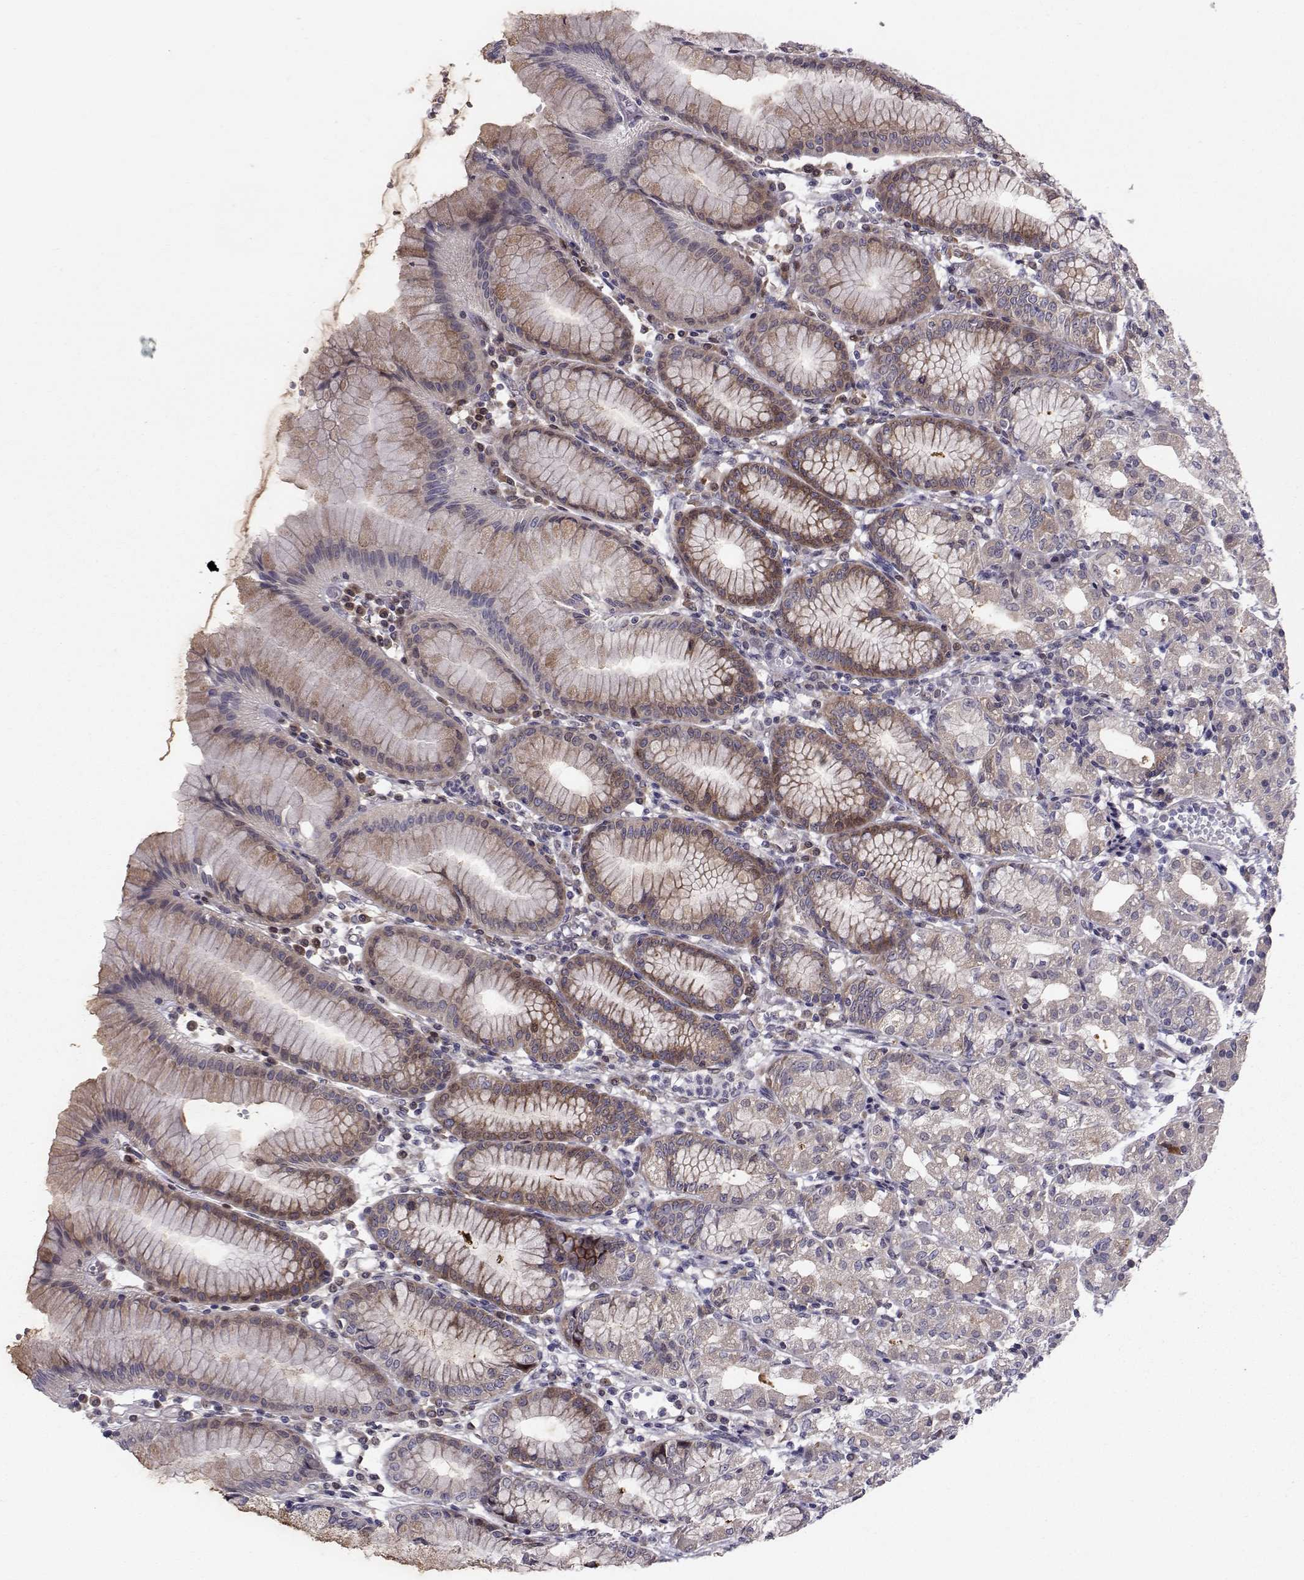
{"staining": {"intensity": "moderate", "quantity": "<25%", "location": "cytoplasmic/membranous"}, "tissue": "stomach", "cell_type": "Glandular cells", "image_type": "normal", "snomed": [{"axis": "morphology", "description": "Normal tissue, NOS"}, {"axis": "topography", "description": "Skeletal muscle"}, {"axis": "topography", "description": "Stomach"}], "caption": "Brown immunohistochemical staining in unremarkable human stomach shows moderate cytoplasmic/membranous staining in about <25% of glandular cells.", "gene": "HSP90AB1", "patient": {"sex": "female", "age": 57}}